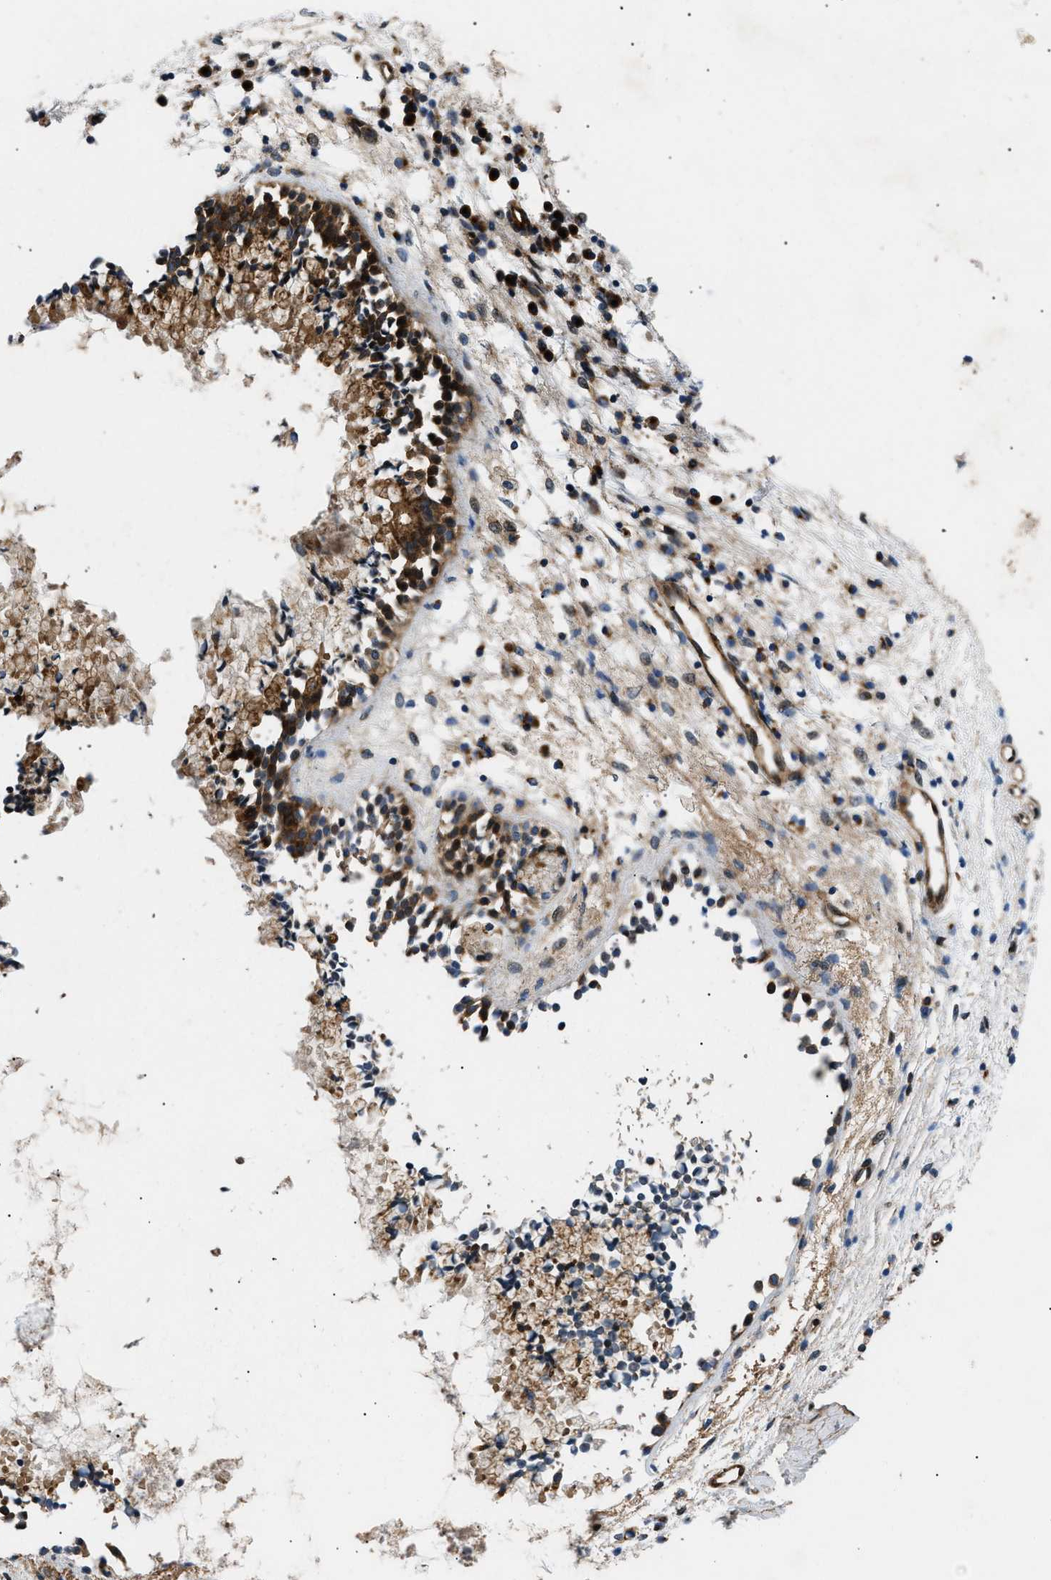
{"staining": {"intensity": "strong", "quantity": ">75%", "location": "cytoplasmic/membranous"}, "tissue": "nasopharynx", "cell_type": "Respiratory epithelial cells", "image_type": "normal", "snomed": [{"axis": "morphology", "description": "Normal tissue, NOS"}, {"axis": "topography", "description": "Nasopharynx"}], "caption": "About >75% of respiratory epithelial cells in benign nasopharynx exhibit strong cytoplasmic/membranous protein positivity as visualized by brown immunohistochemical staining.", "gene": "LYSMD3", "patient": {"sex": "male", "age": 21}}